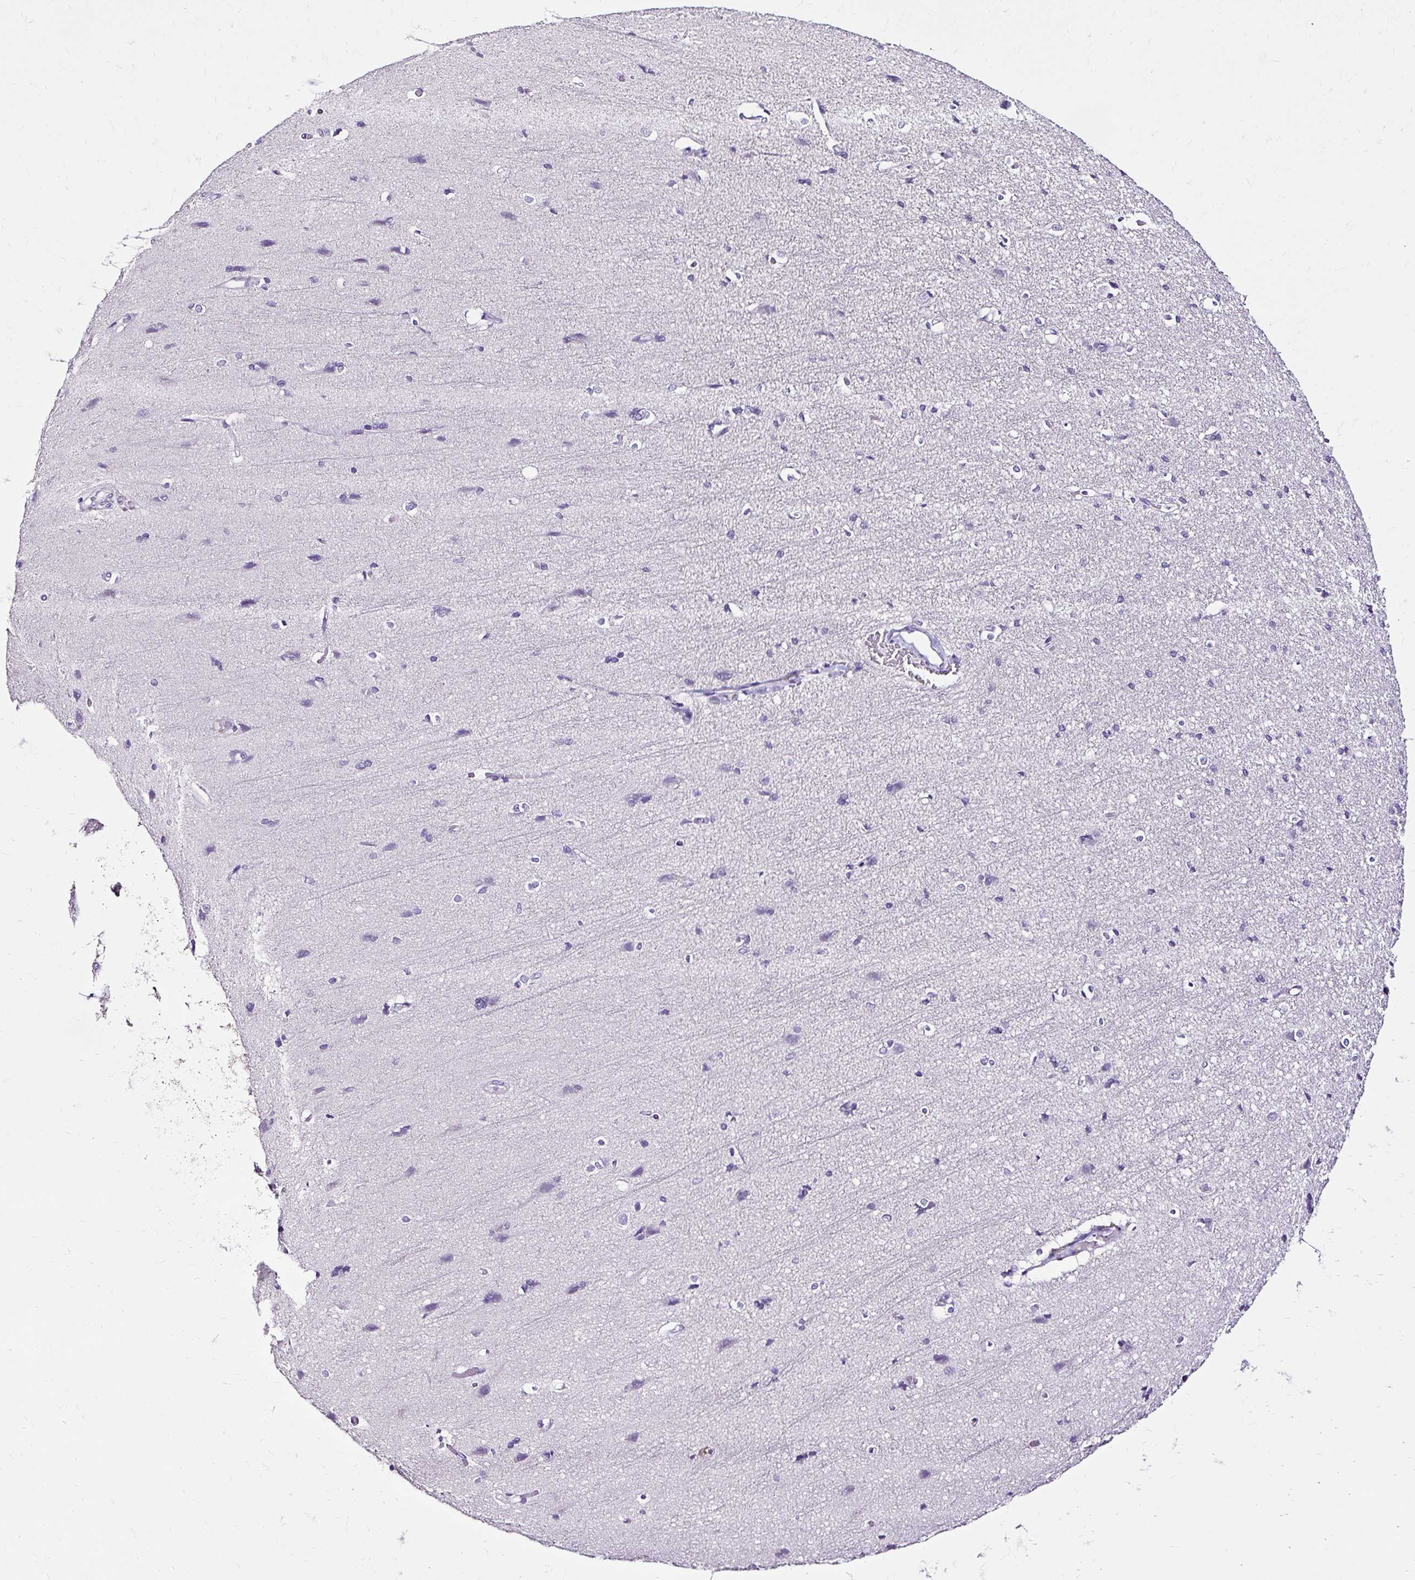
{"staining": {"intensity": "negative", "quantity": "none", "location": "none"}, "tissue": "cerebral cortex", "cell_type": "Endothelial cells", "image_type": "normal", "snomed": [{"axis": "morphology", "description": "Normal tissue, NOS"}, {"axis": "topography", "description": "Cerebral cortex"}], "caption": "An IHC image of unremarkable cerebral cortex is shown. There is no staining in endothelial cells of cerebral cortex. (Stains: DAB (3,3'-diaminobenzidine) immunohistochemistry (IHC) with hematoxylin counter stain, Microscopy: brightfield microscopy at high magnification).", "gene": "SLC7A8", "patient": {"sex": "male", "age": 37}}